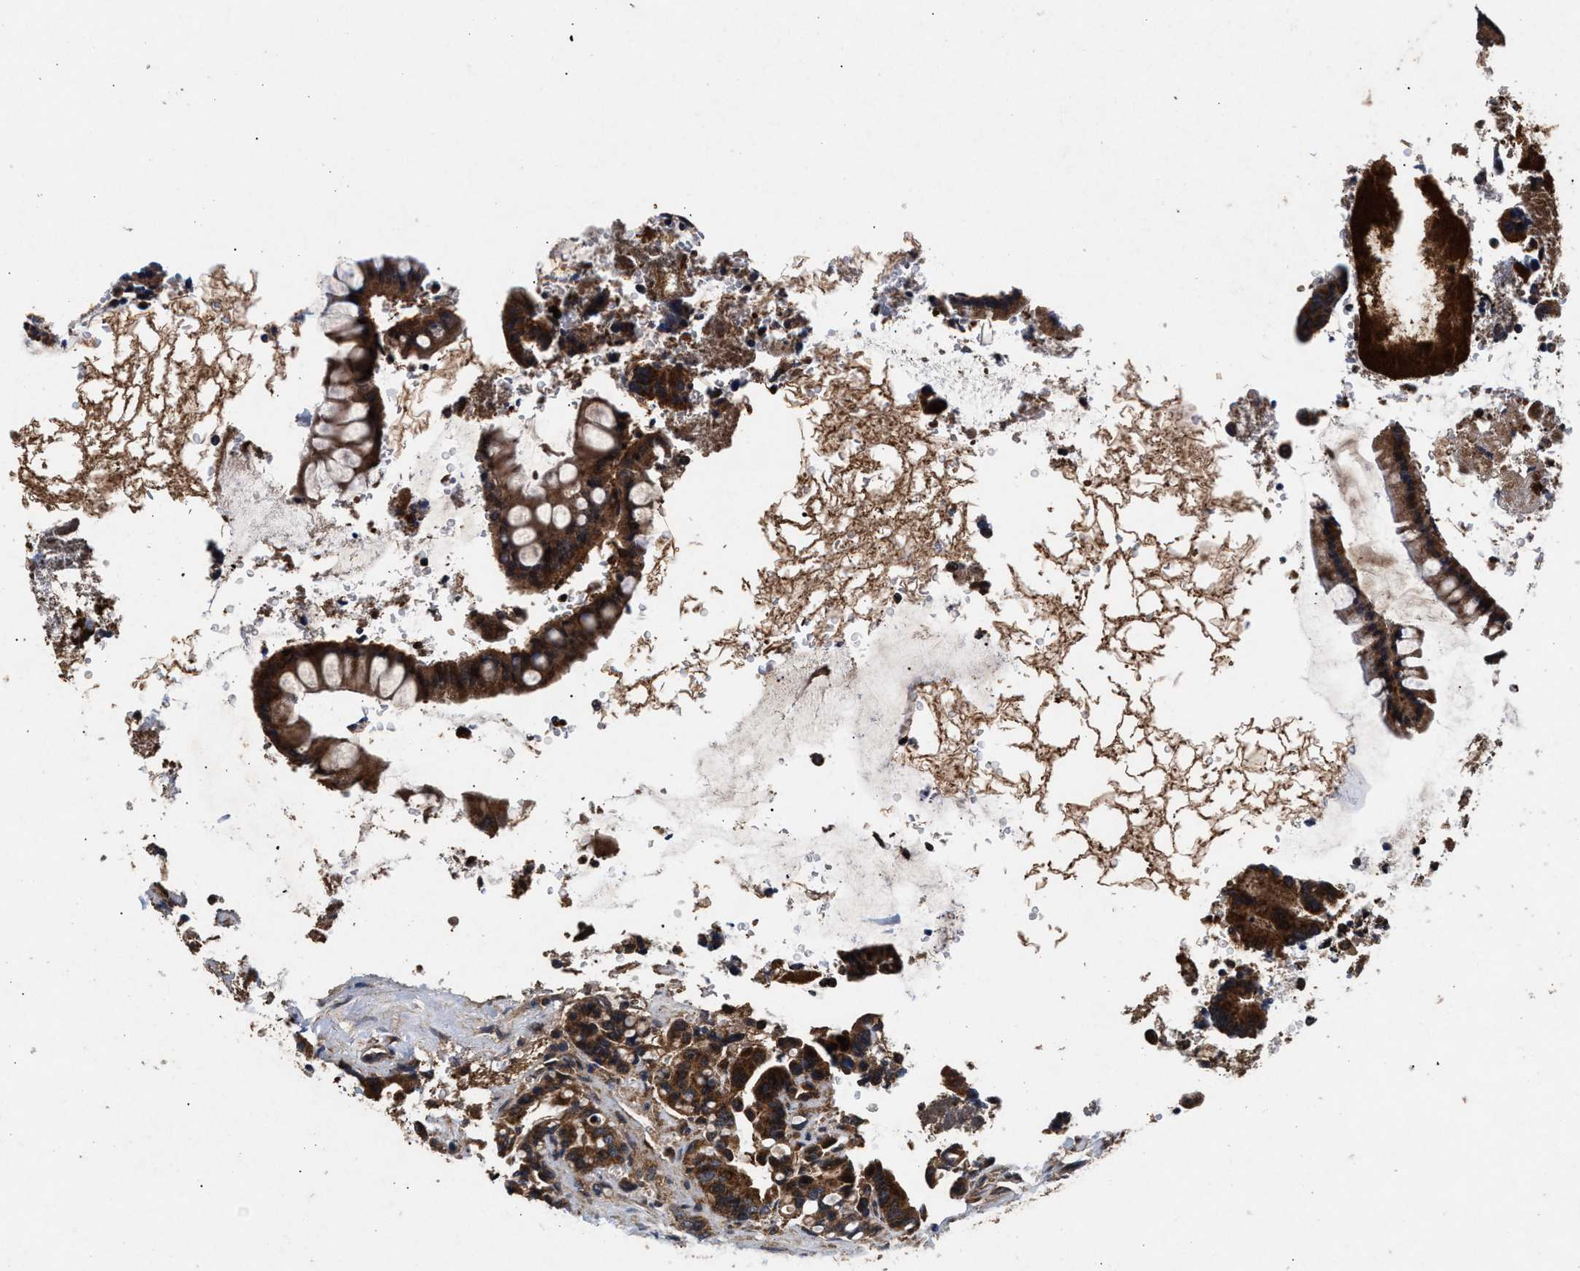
{"staining": {"intensity": "strong", "quantity": ">75%", "location": "cytoplasmic/membranous"}, "tissue": "colorectal cancer", "cell_type": "Tumor cells", "image_type": "cancer", "snomed": [{"axis": "morphology", "description": "Normal tissue, NOS"}, {"axis": "morphology", "description": "Adenocarcinoma, NOS"}, {"axis": "topography", "description": "Colon"}], "caption": "Human colorectal adenocarcinoma stained with a protein marker exhibits strong staining in tumor cells.", "gene": "NFKB2", "patient": {"sex": "male", "age": 82}}